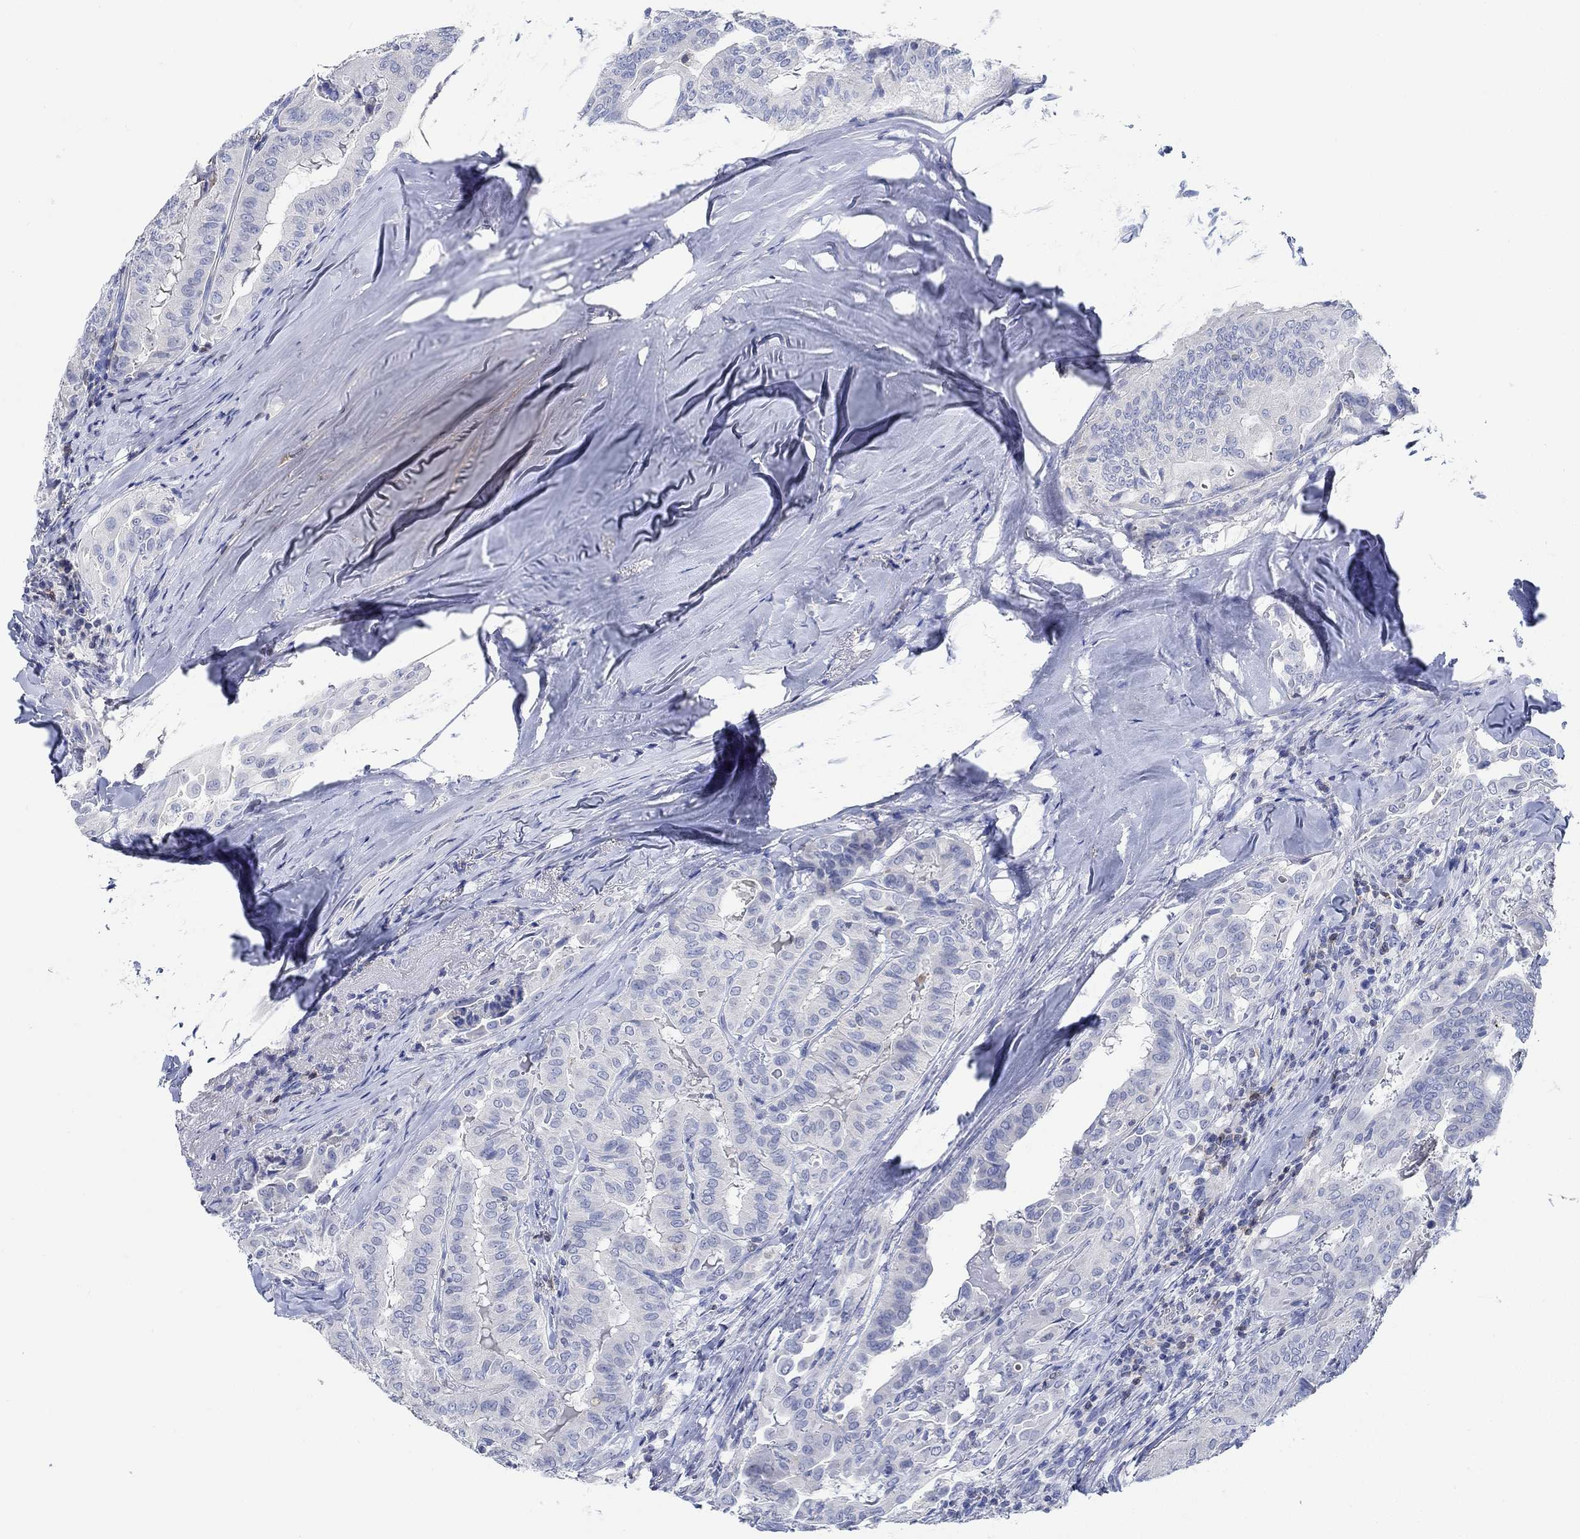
{"staining": {"intensity": "weak", "quantity": "<25%", "location": "nuclear"}, "tissue": "thyroid cancer", "cell_type": "Tumor cells", "image_type": "cancer", "snomed": [{"axis": "morphology", "description": "Papillary adenocarcinoma, NOS"}, {"axis": "topography", "description": "Thyroid gland"}], "caption": "DAB (3,3'-diaminobenzidine) immunohistochemical staining of human thyroid cancer exhibits no significant expression in tumor cells. The staining was performed using DAB to visualize the protein expression in brown, while the nuclei were stained in blue with hematoxylin (Magnification: 20x).", "gene": "PPP1R17", "patient": {"sex": "female", "age": 68}}